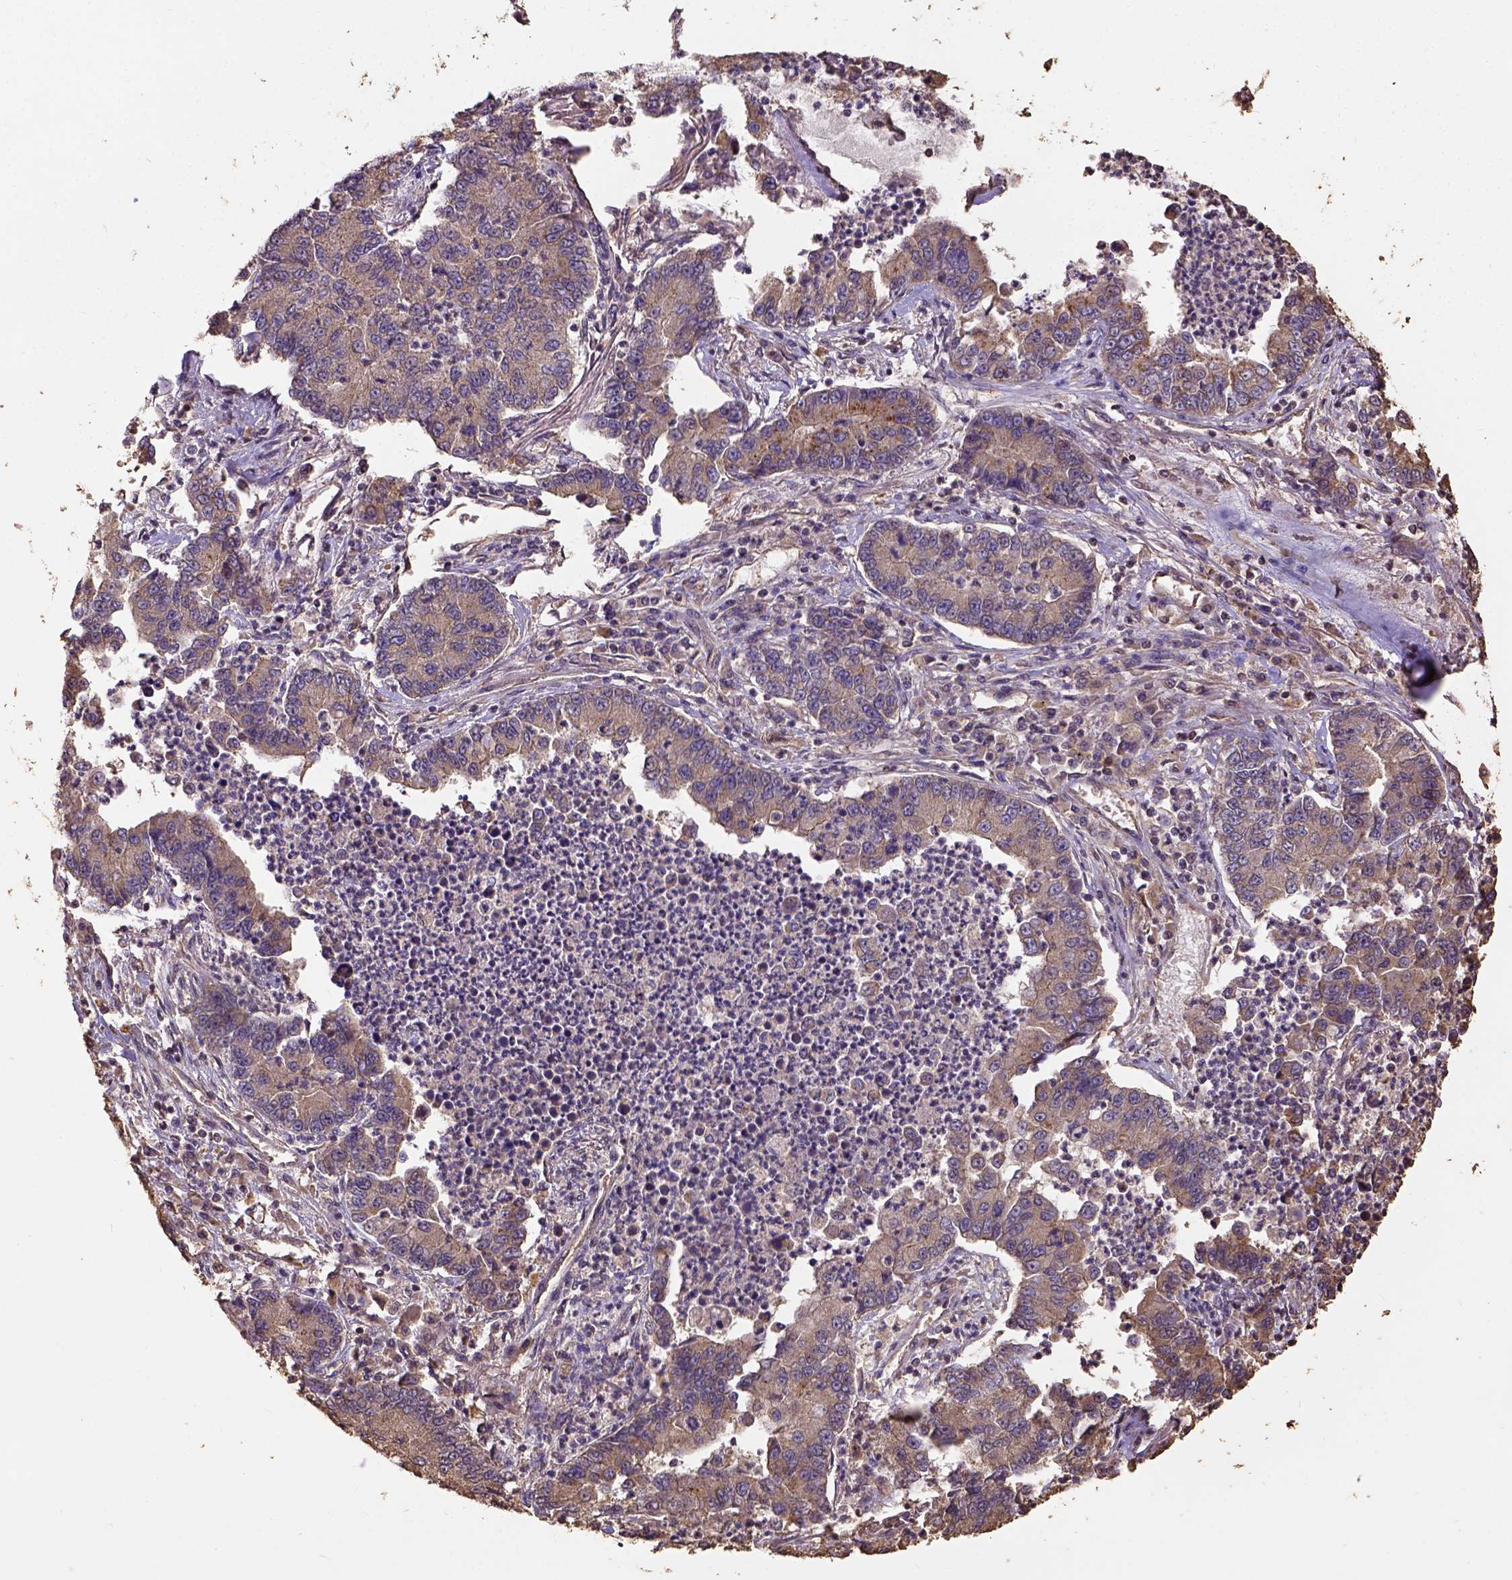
{"staining": {"intensity": "weak", "quantity": ">75%", "location": "cytoplasmic/membranous"}, "tissue": "lung cancer", "cell_type": "Tumor cells", "image_type": "cancer", "snomed": [{"axis": "morphology", "description": "Adenocarcinoma, NOS"}, {"axis": "topography", "description": "Lung"}], "caption": "The immunohistochemical stain highlights weak cytoplasmic/membranous staining in tumor cells of lung adenocarcinoma tissue.", "gene": "ATP1B3", "patient": {"sex": "female", "age": 57}}